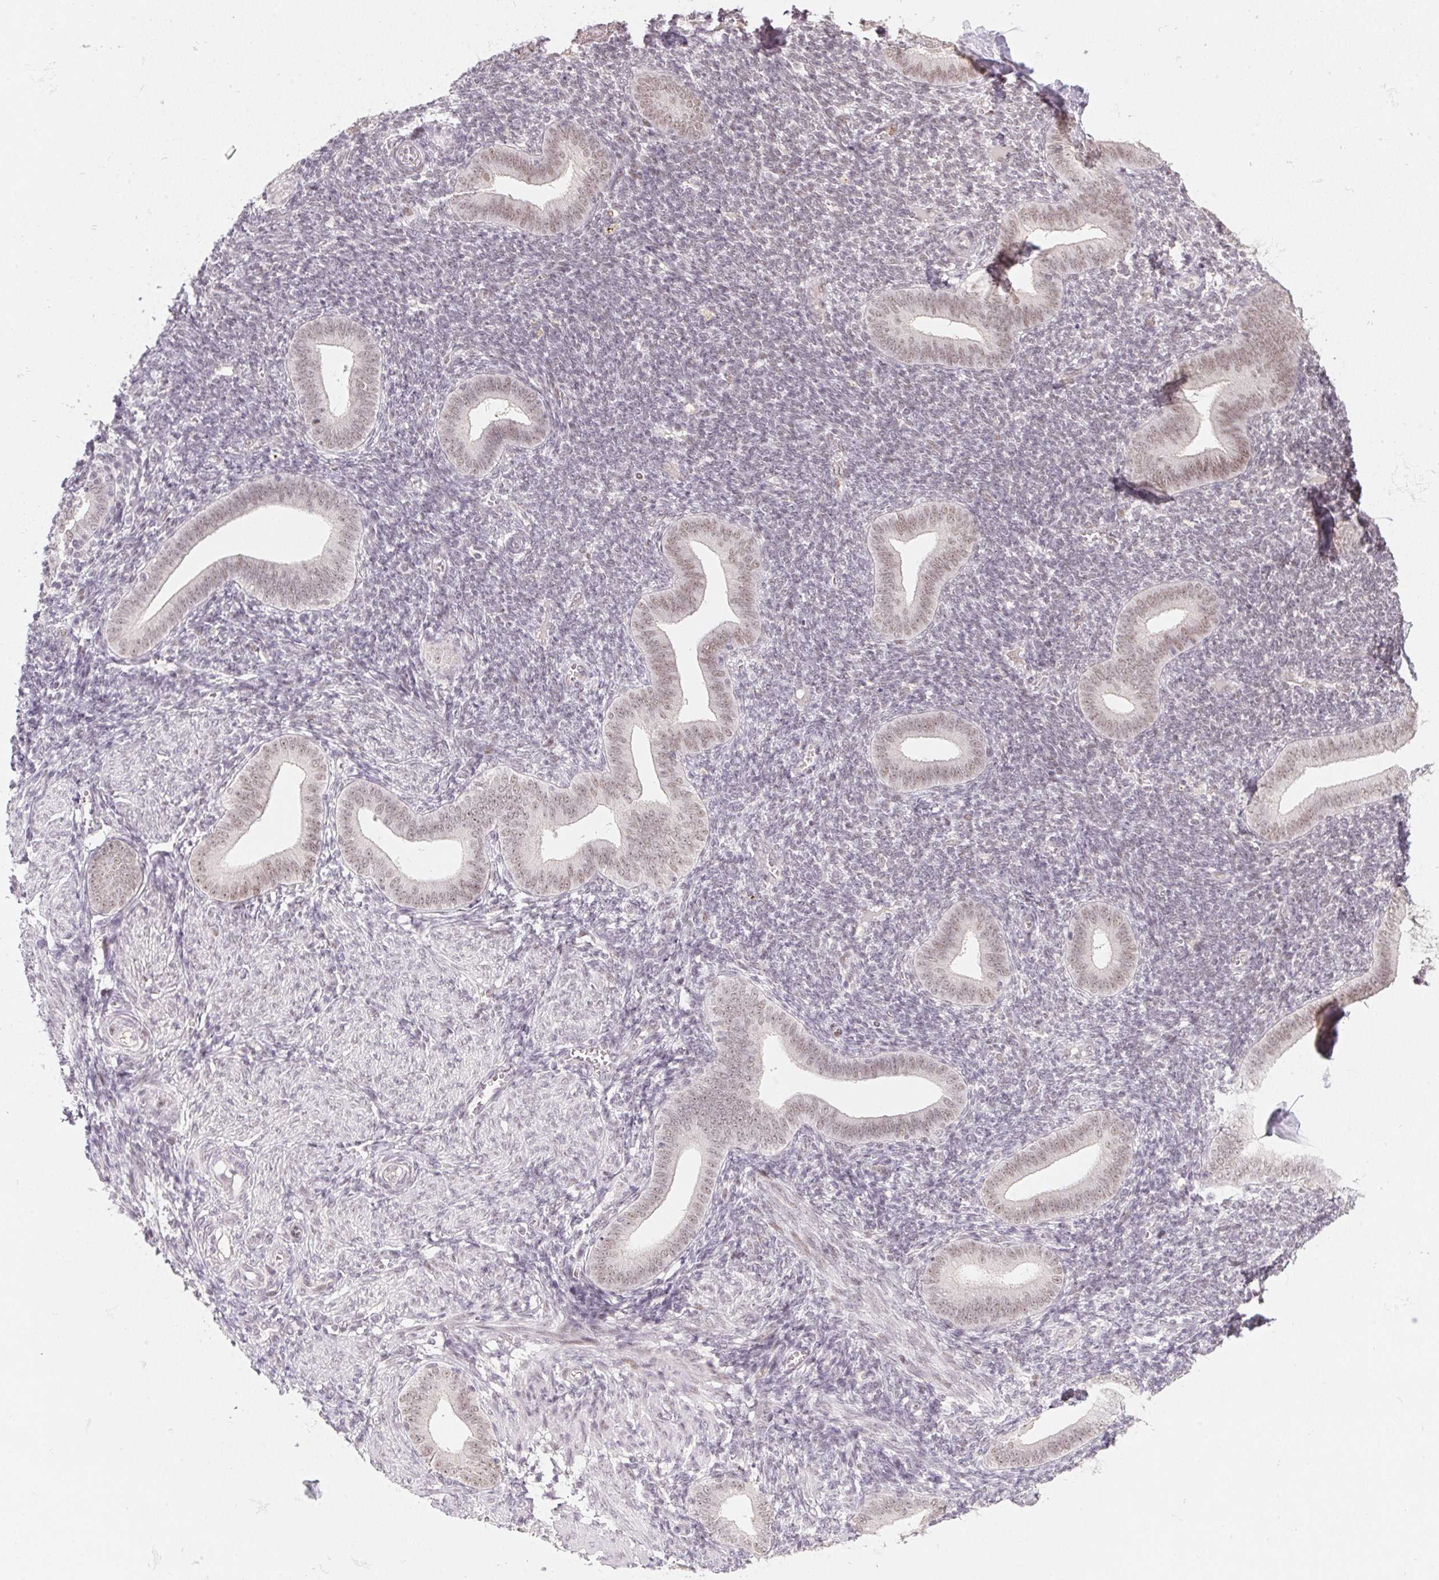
{"staining": {"intensity": "negative", "quantity": "none", "location": "none"}, "tissue": "endometrium", "cell_type": "Cells in endometrial stroma", "image_type": "normal", "snomed": [{"axis": "morphology", "description": "Normal tissue, NOS"}, {"axis": "topography", "description": "Endometrium"}], "caption": "A high-resolution micrograph shows IHC staining of unremarkable endometrium, which demonstrates no significant staining in cells in endometrial stroma.", "gene": "KDM4D", "patient": {"sex": "female", "age": 25}}